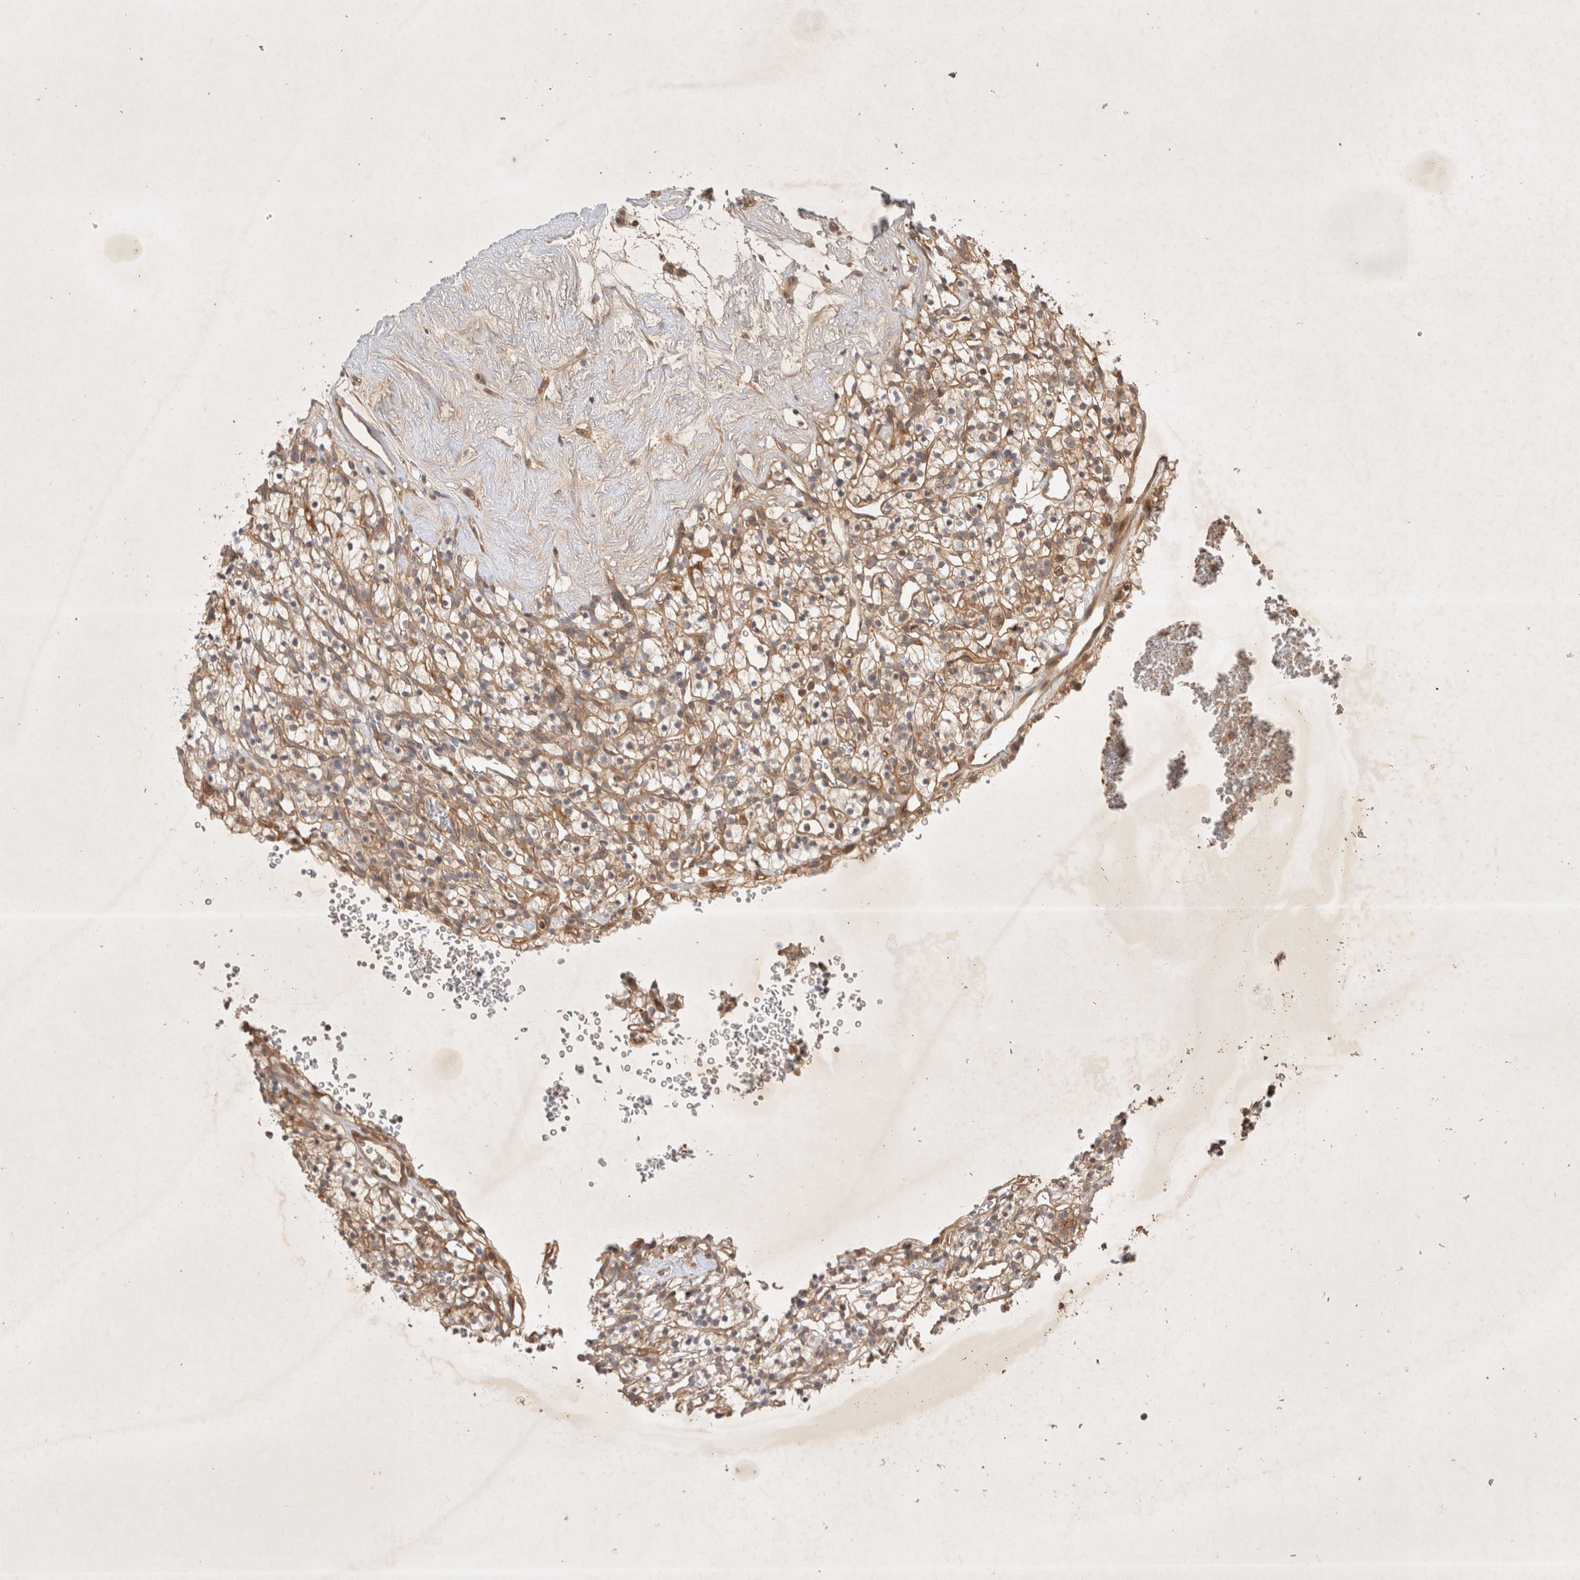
{"staining": {"intensity": "weak", "quantity": ">75%", "location": "cytoplasmic/membranous"}, "tissue": "renal cancer", "cell_type": "Tumor cells", "image_type": "cancer", "snomed": [{"axis": "morphology", "description": "Adenocarcinoma, NOS"}, {"axis": "topography", "description": "Kidney"}], "caption": "The micrograph demonstrates staining of renal adenocarcinoma, revealing weak cytoplasmic/membranous protein staining (brown color) within tumor cells.", "gene": "YES1", "patient": {"sex": "female", "age": 57}}